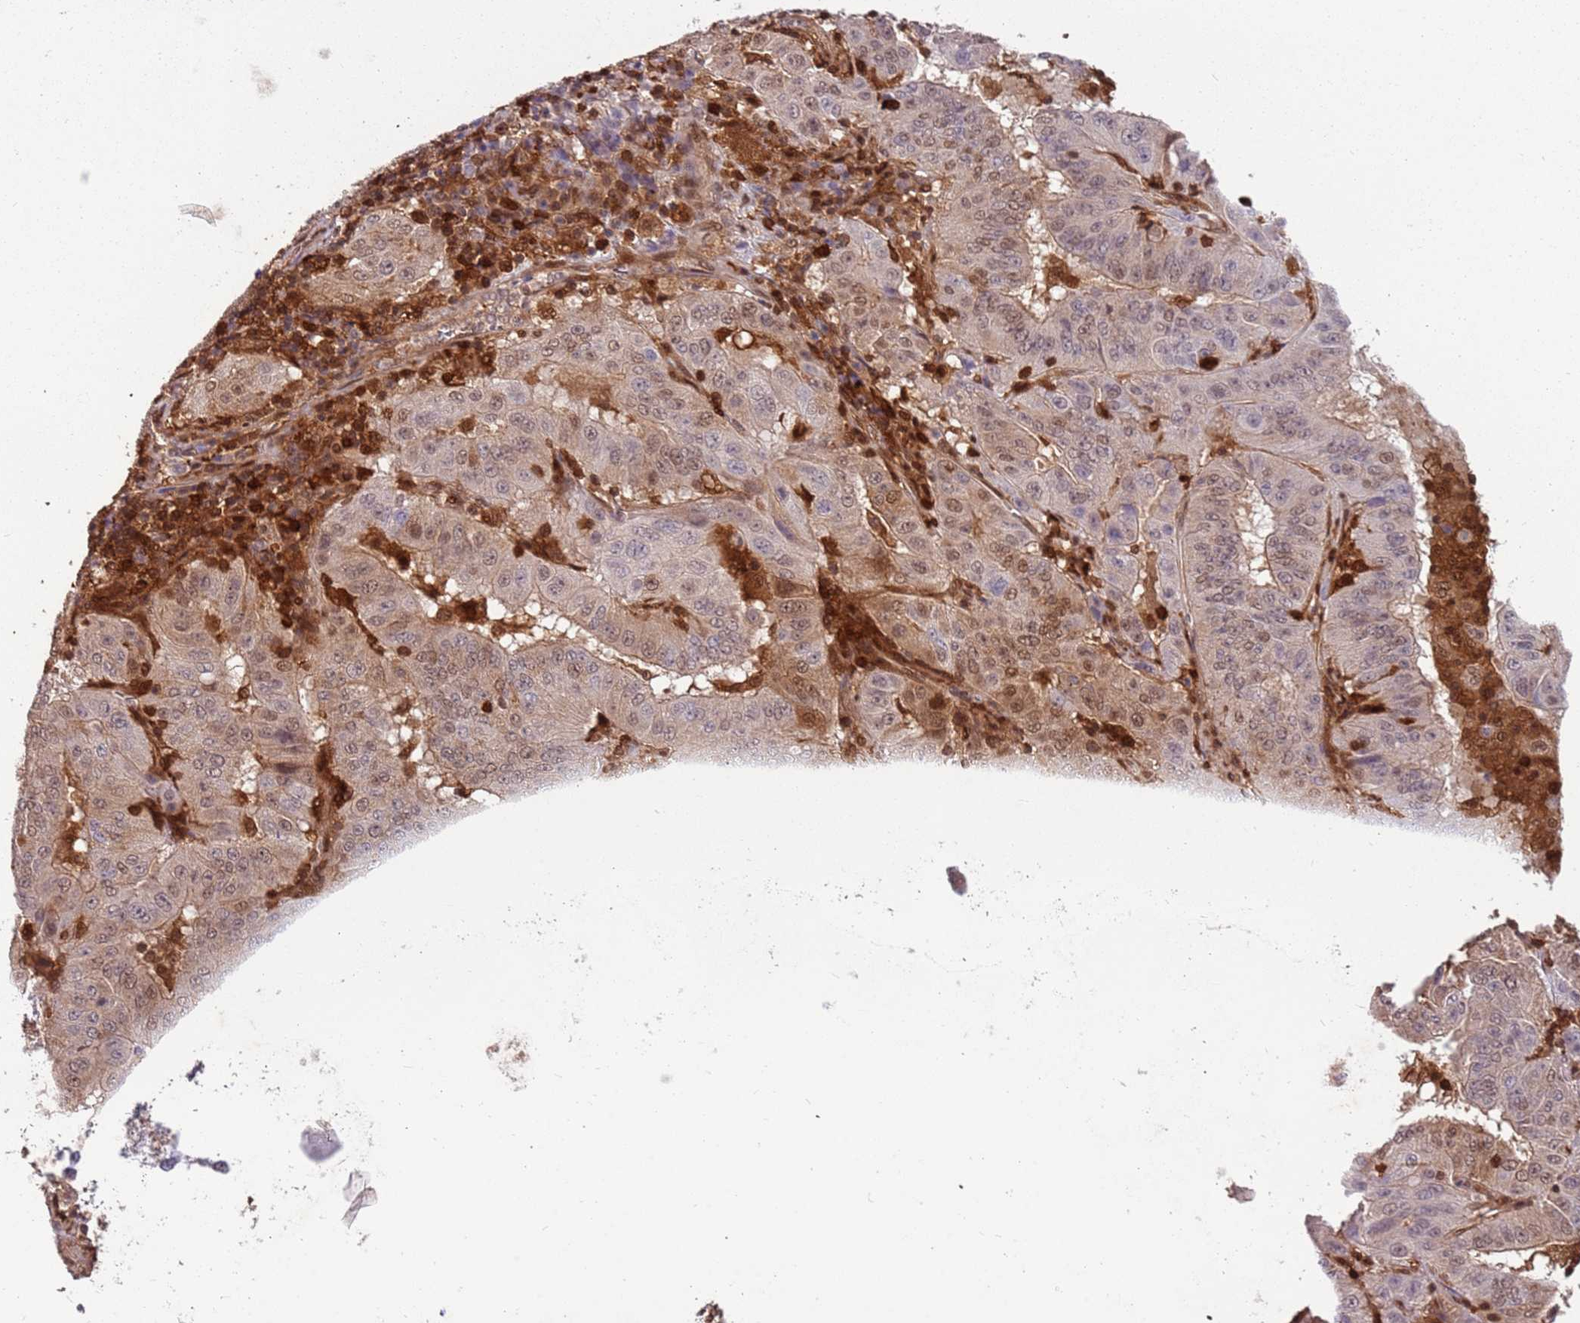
{"staining": {"intensity": "moderate", "quantity": "25%-75%", "location": "cytoplasmic/membranous,nuclear"}, "tissue": "pancreatic cancer", "cell_type": "Tumor cells", "image_type": "cancer", "snomed": [{"axis": "morphology", "description": "Adenocarcinoma, NOS"}, {"axis": "topography", "description": "Pancreas"}], "caption": "The immunohistochemical stain highlights moderate cytoplasmic/membranous and nuclear positivity in tumor cells of pancreatic cancer tissue.", "gene": "GBP2", "patient": {"sex": "male", "age": 63}}